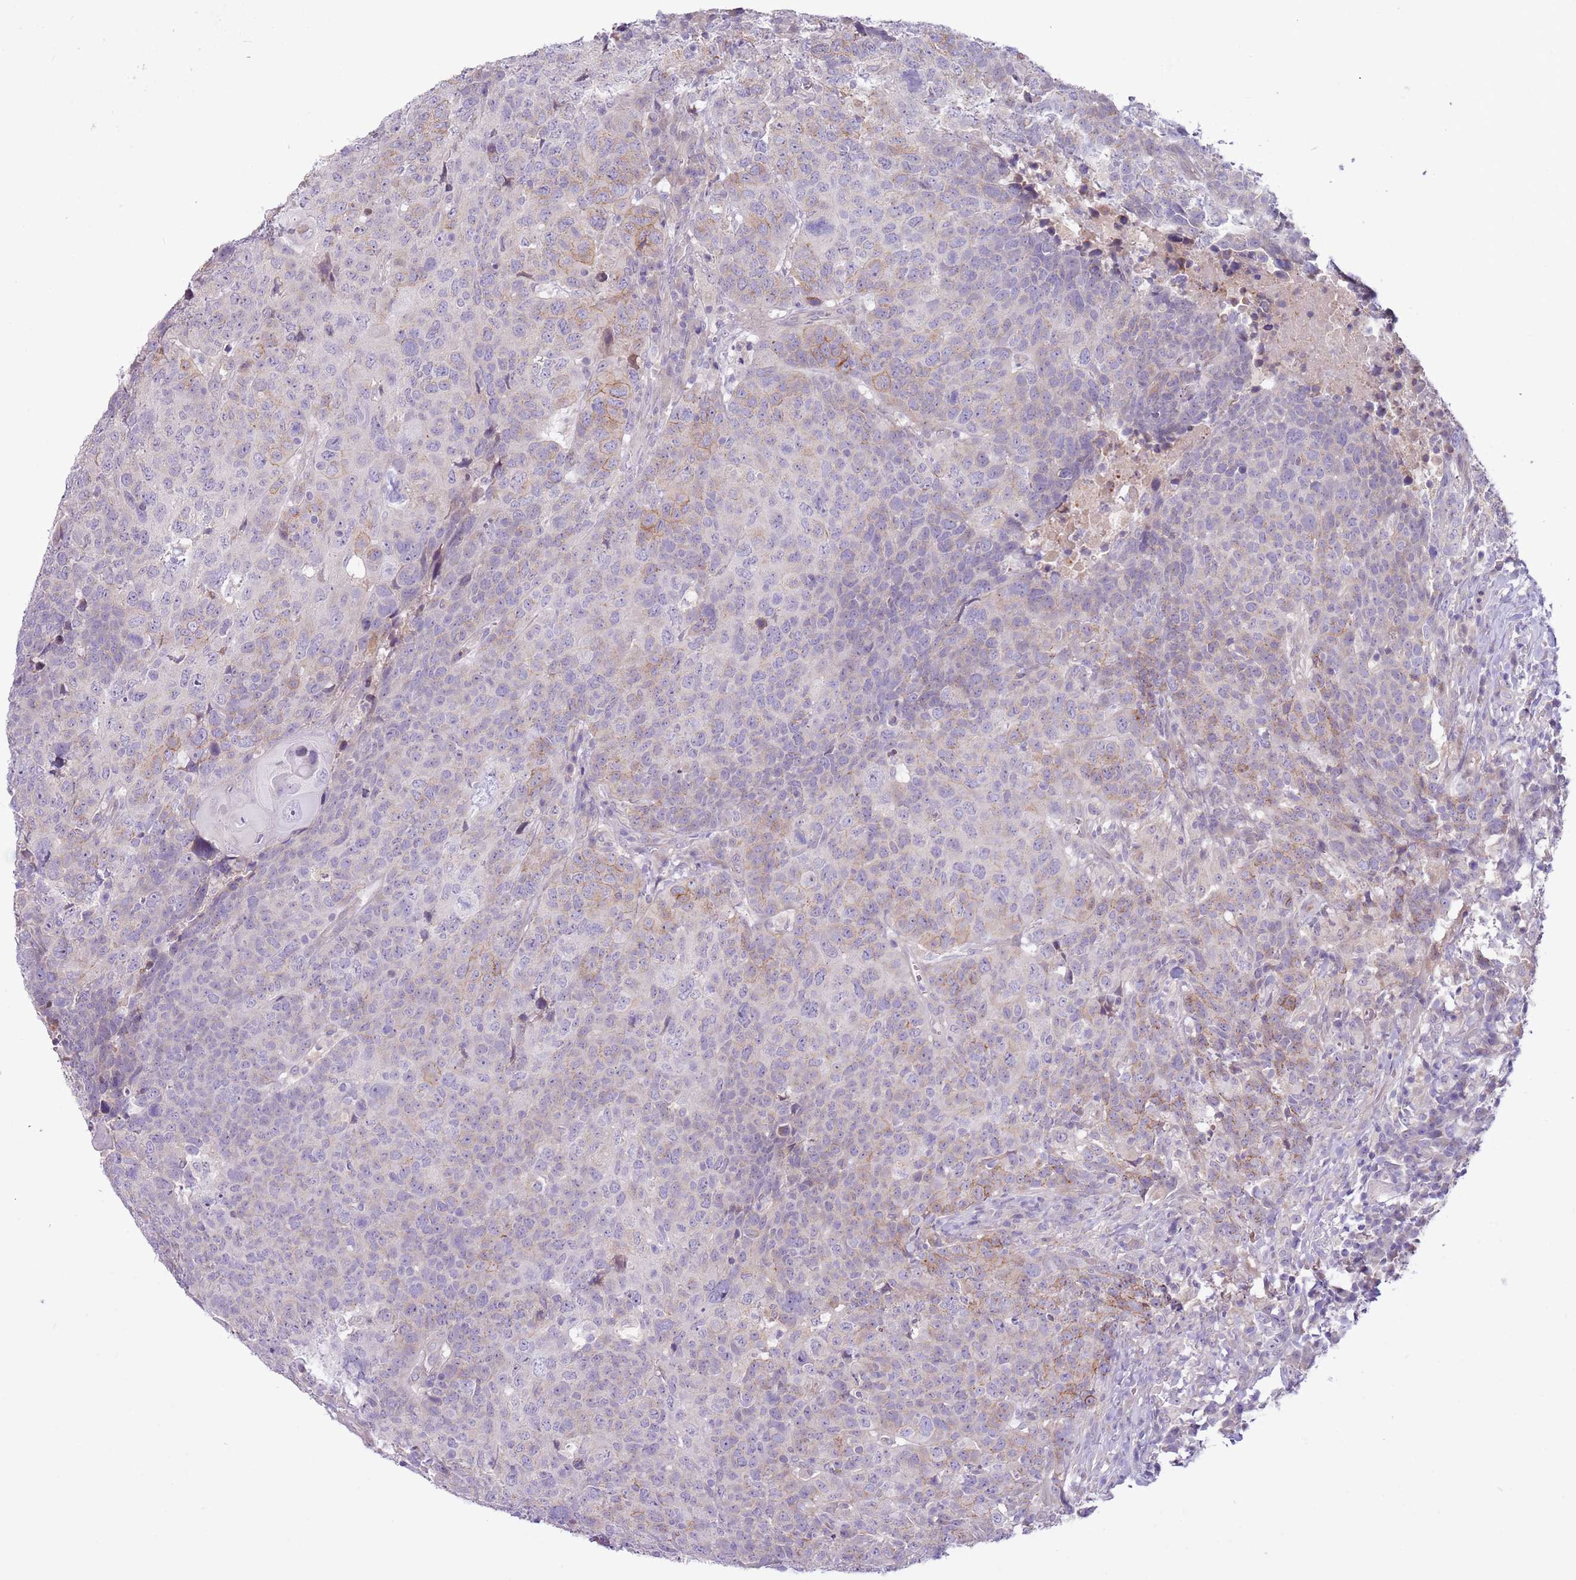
{"staining": {"intensity": "weak", "quantity": "<25%", "location": "cytoplasmic/membranous"}, "tissue": "head and neck cancer", "cell_type": "Tumor cells", "image_type": "cancer", "snomed": [{"axis": "morphology", "description": "Normal tissue, NOS"}, {"axis": "morphology", "description": "Squamous cell carcinoma, NOS"}, {"axis": "topography", "description": "Skeletal muscle"}, {"axis": "topography", "description": "Vascular tissue"}, {"axis": "topography", "description": "Peripheral nerve tissue"}, {"axis": "topography", "description": "Head-Neck"}], "caption": "A high-resolution photomicrograph shows immunohistochemistry (IHC) staining of head and neck squamous cell carcinoma, which shows no significant positivity in tumor cells.", "gene": "MRO", "patient": {"sex": "male", "age": 66}}